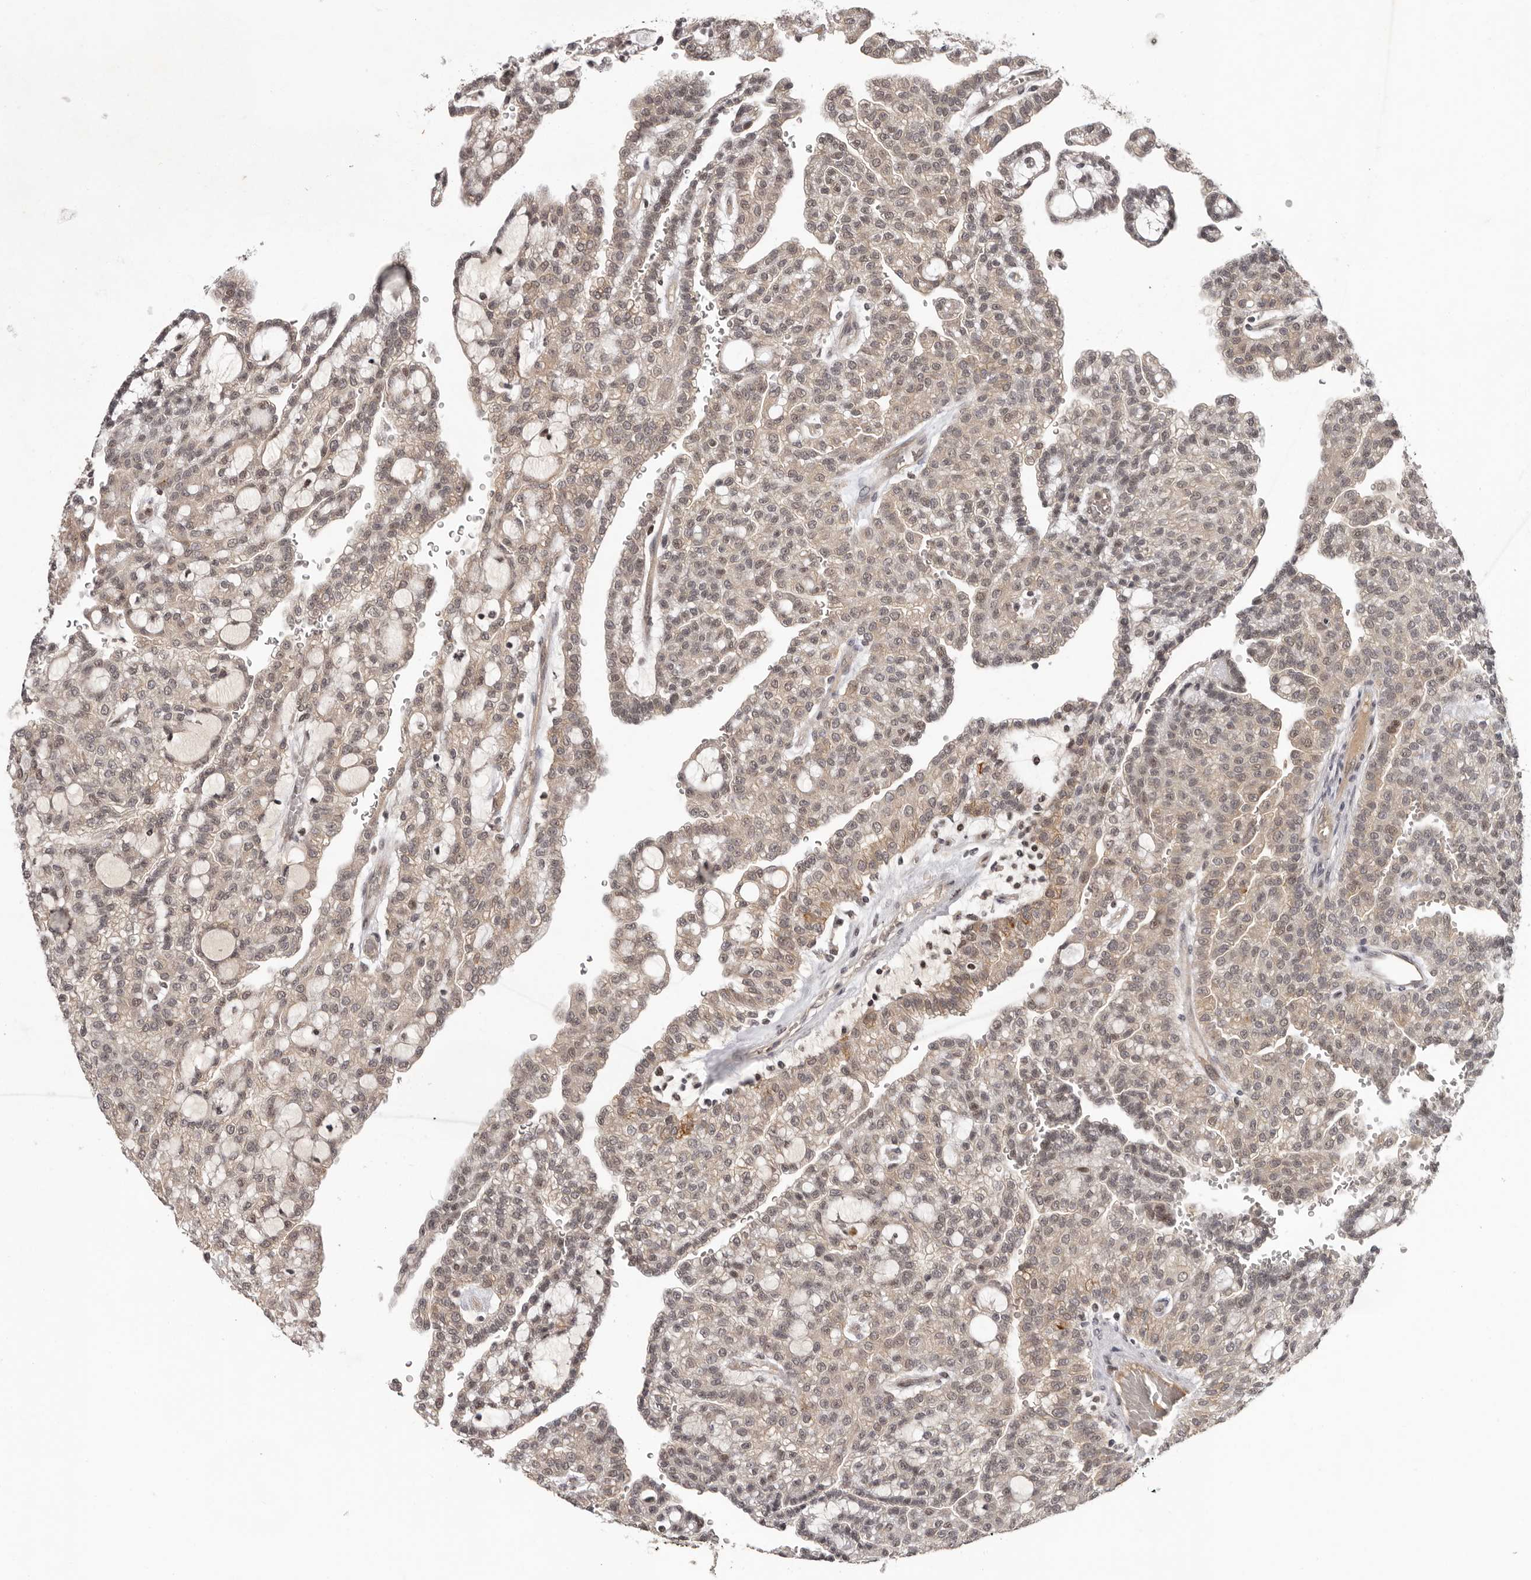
{"staining": {"intensity": "weak", "quantity": ">75%", "location": "cytoplasmic/membranous,nuclear"}, "tissue": "renal cancer", "cell_type": "Tumor cells", "image_type": "cancer", "snomed": [{"axis": "morphology", "description": "Adenocarcinoma, NOS"}, {"axis": "topography", "description": "Kidney"}], "caption": "The image displays staining of adenocarcinoma (renal), revealing weak cytoplasmic/membranous and nuclear protein positivity (brown color) within tumor cells.", "gene": "TBX5", "patient": {"sex": "male", "age": 63}}